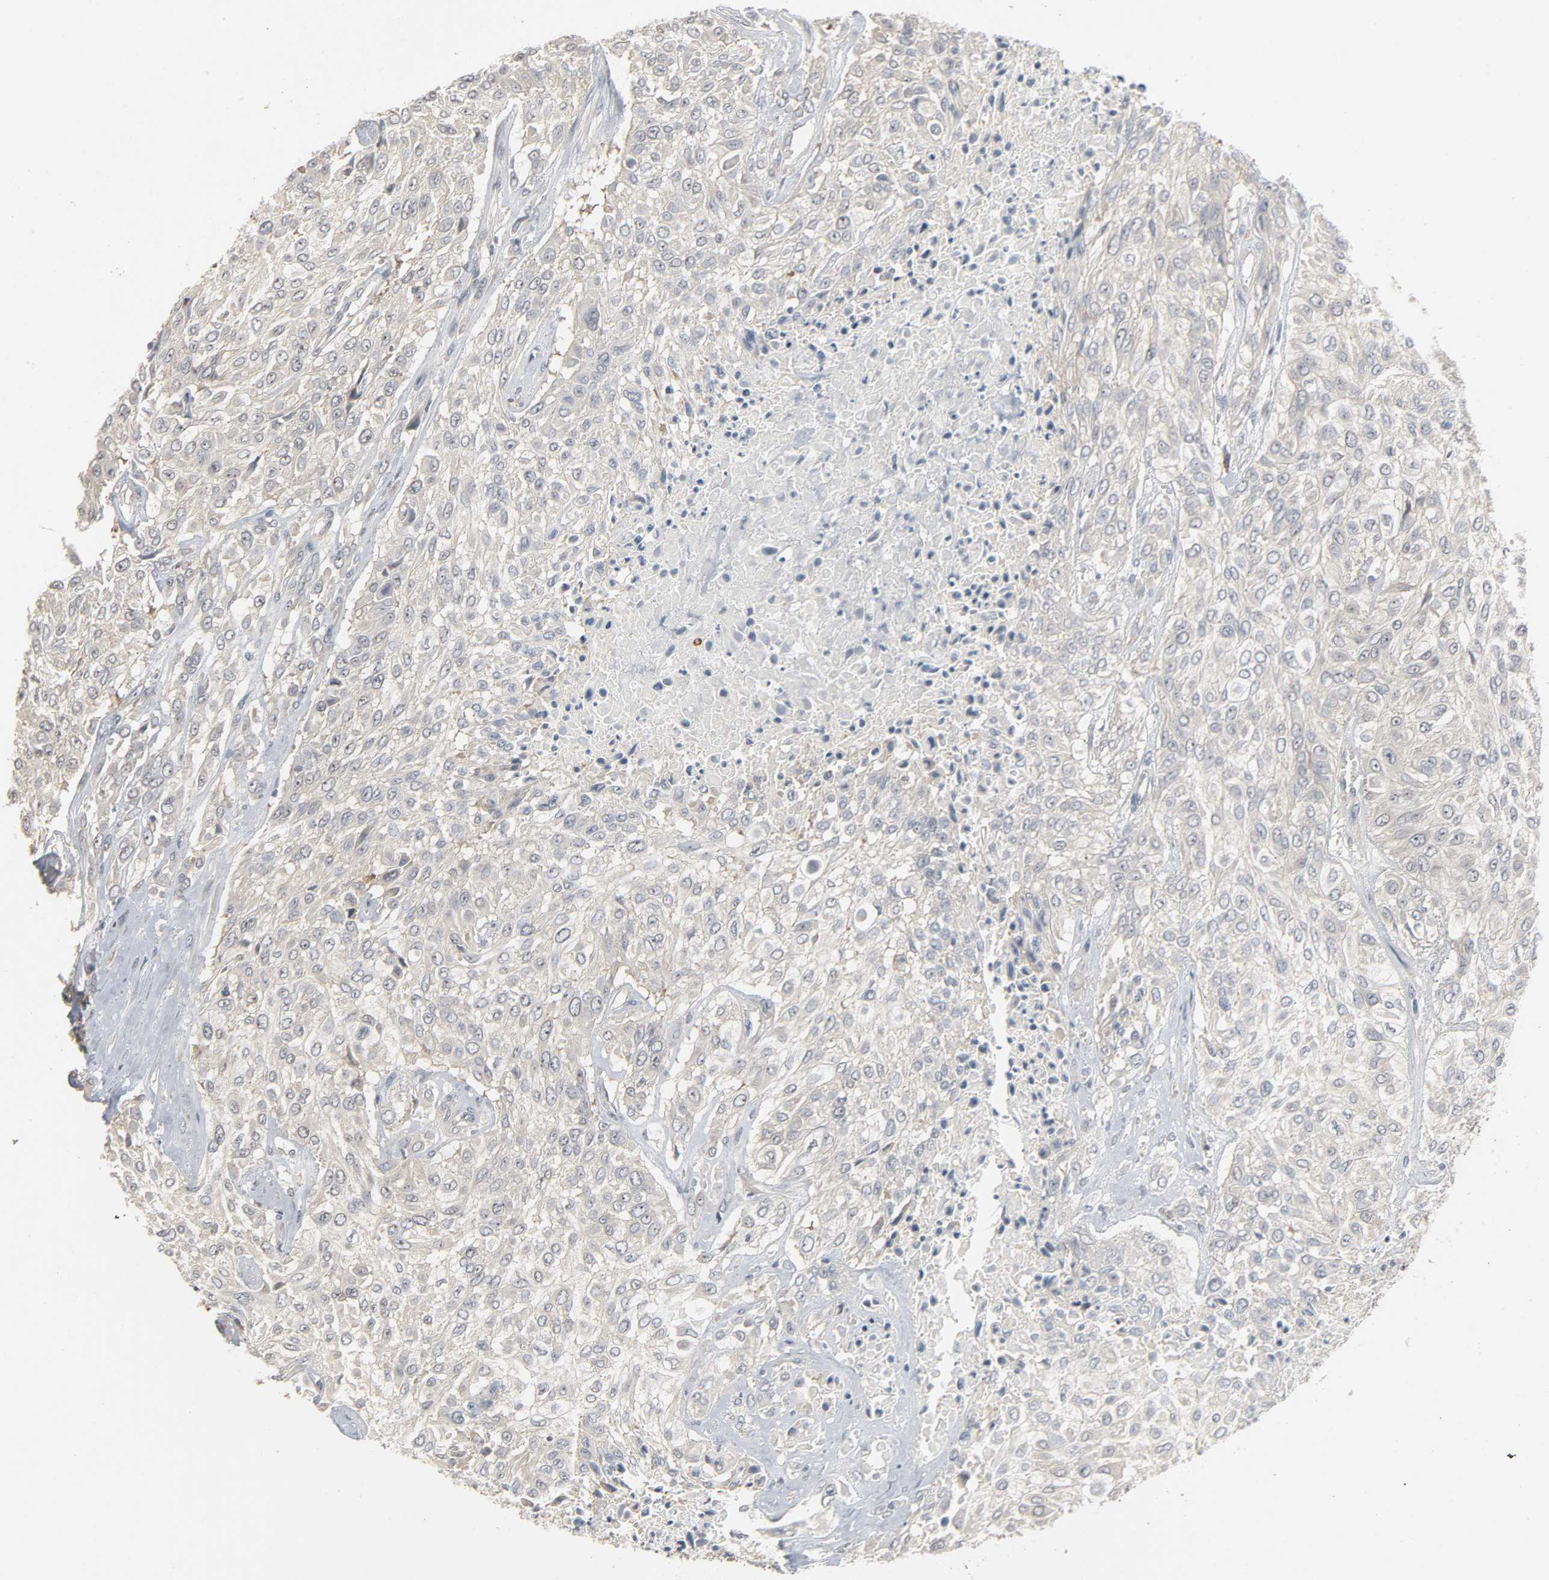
{"staining": {"intensity": "negative", "quantity": "none", "location": "none"}, "tissue": "urothelial cancer", "cell_type": "Tumor cells", "image_type": "cancer", "snomed": [{"axis": "morphology", "description": "Urothelial carcinoma, High grade"}, {"axis": "topography", "description": "Urinary bladder"}], "caption": "Immunohistochemistry (IHC) photomicrograph of human urothelial cancer stained for a protein (brown), which displays no staining in tumor cells.", "gene": "CD4", "patient": {"sex": "male", "age": 57}}